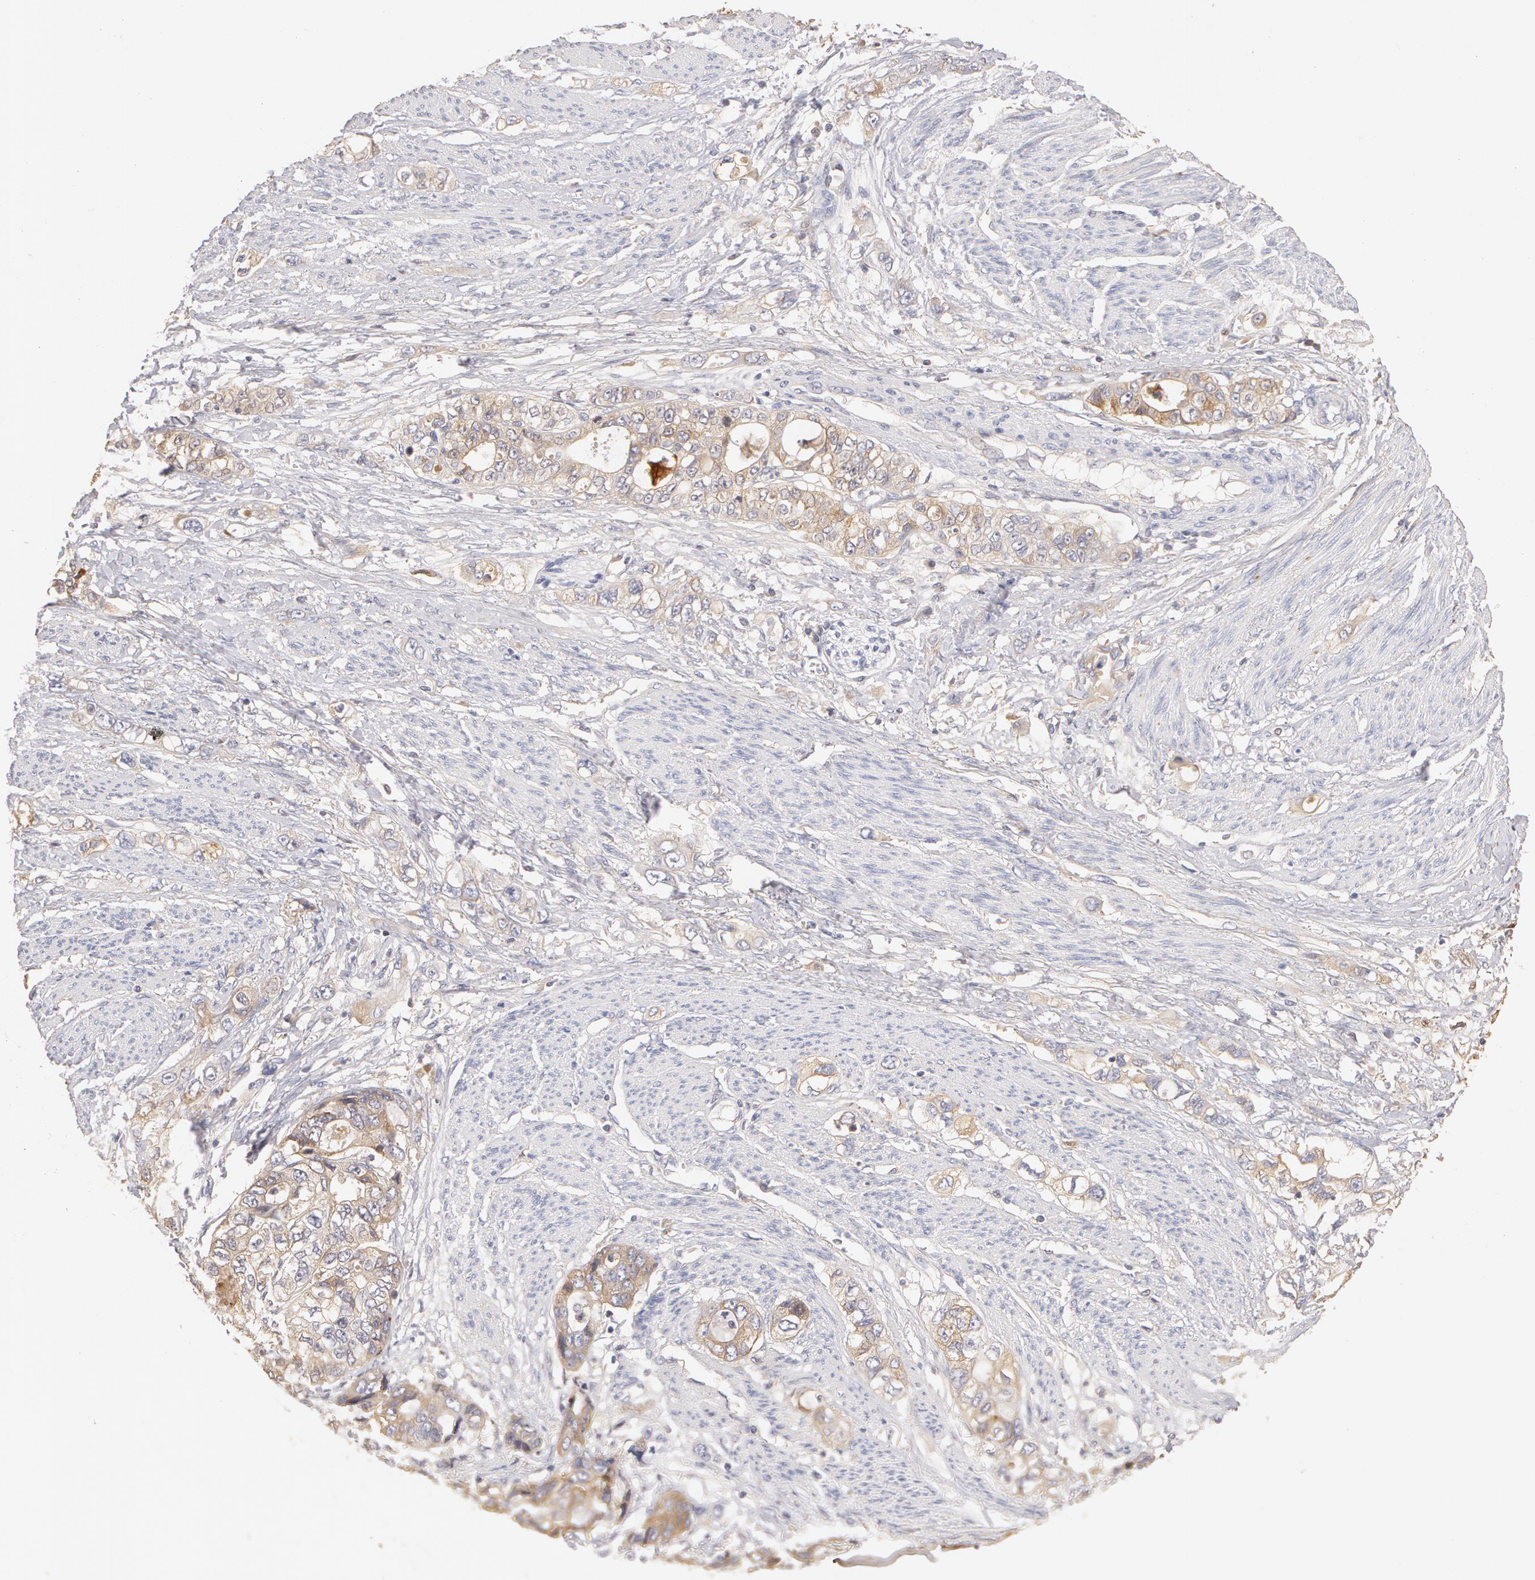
{"staining": {"intensity": "weak", "quantity": "<25%", "location": "cytoplasmic/membranous"}, "tissue": "stomach cancer", "cell_type": "Tumor cells", "image_type": "cancer", "snomed": [{"axis": "morphology", "description": "Adenocarcinoma, NOS"}, {"axis": "topography", "description": "Stomach, upper"}], "caption": "IHC micrograph of neoplastic tissue: stomach cancer (adenocarcinoma) stained with DAB (3,3'-diaminobenzidine) reveals no significant protein expression in tumor cells.", "gene": "TF", "patient": {"sex": "female", "age": 52}}